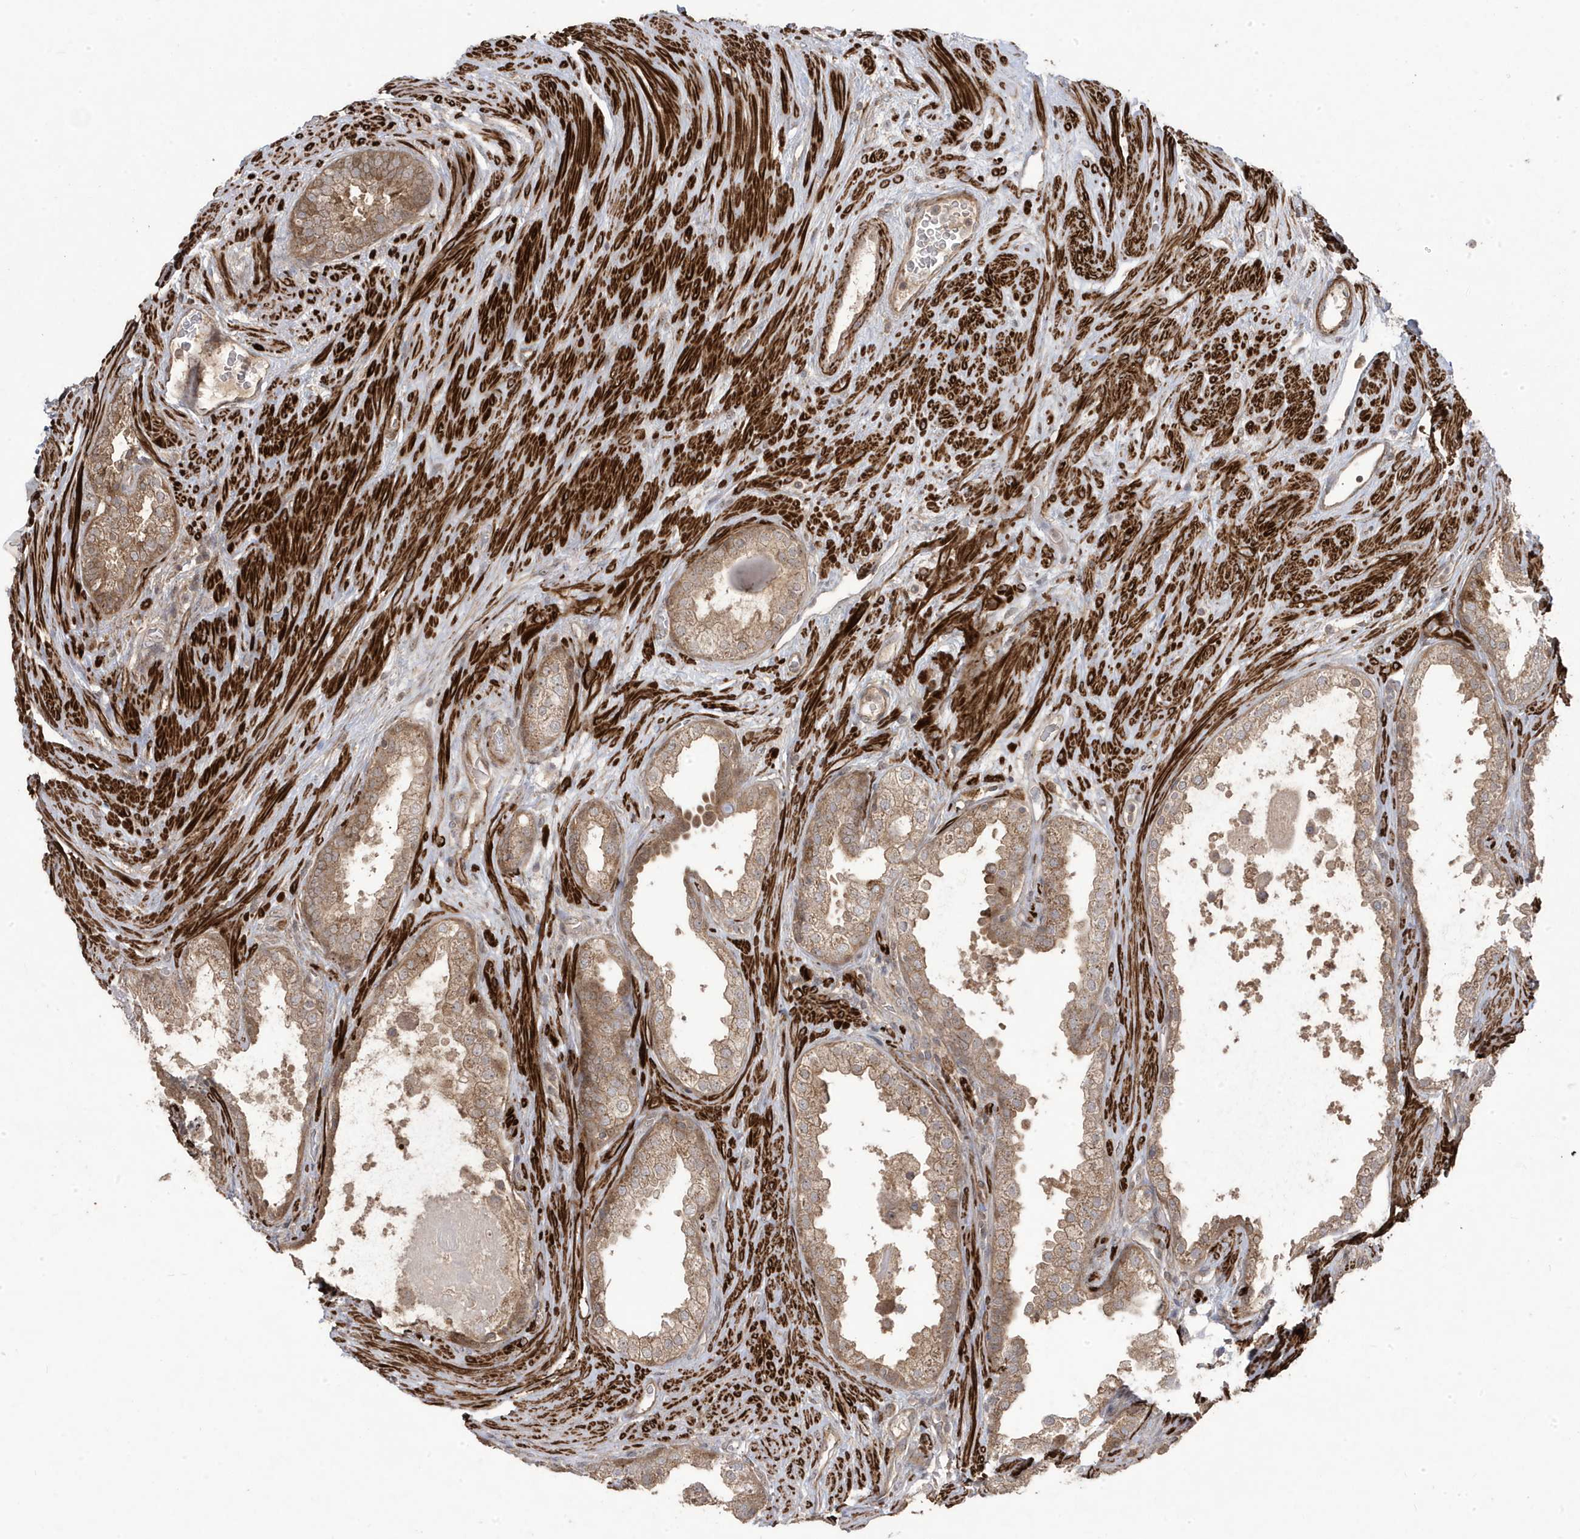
{"staining": {"intensity": "strong", "quantity": "<25%", "location": "cytoplasmic/membranous"}, "tissue": "prostate cancer", "cell_type": "Tumor cells", "image_type": "cancer", "snomed": [{"axis": "morphology", "description": "Adenocarcinoma, High grade"}, {"axis": "topography", "description": "Prostate"}], "caption": "Immunohistochemistry (IHC) micrograph of neoplastic tissue: high-grade adenocarcinoma (prostate) stained using IHC displays medium levels of strong protein expression localized specifically in the cytoplasmic/membranous of tumor cells, appearing as a cytoplasmic/membranous brown color.", "gene": "CETN3", "patient": {"sex": "male", "age": 70}}